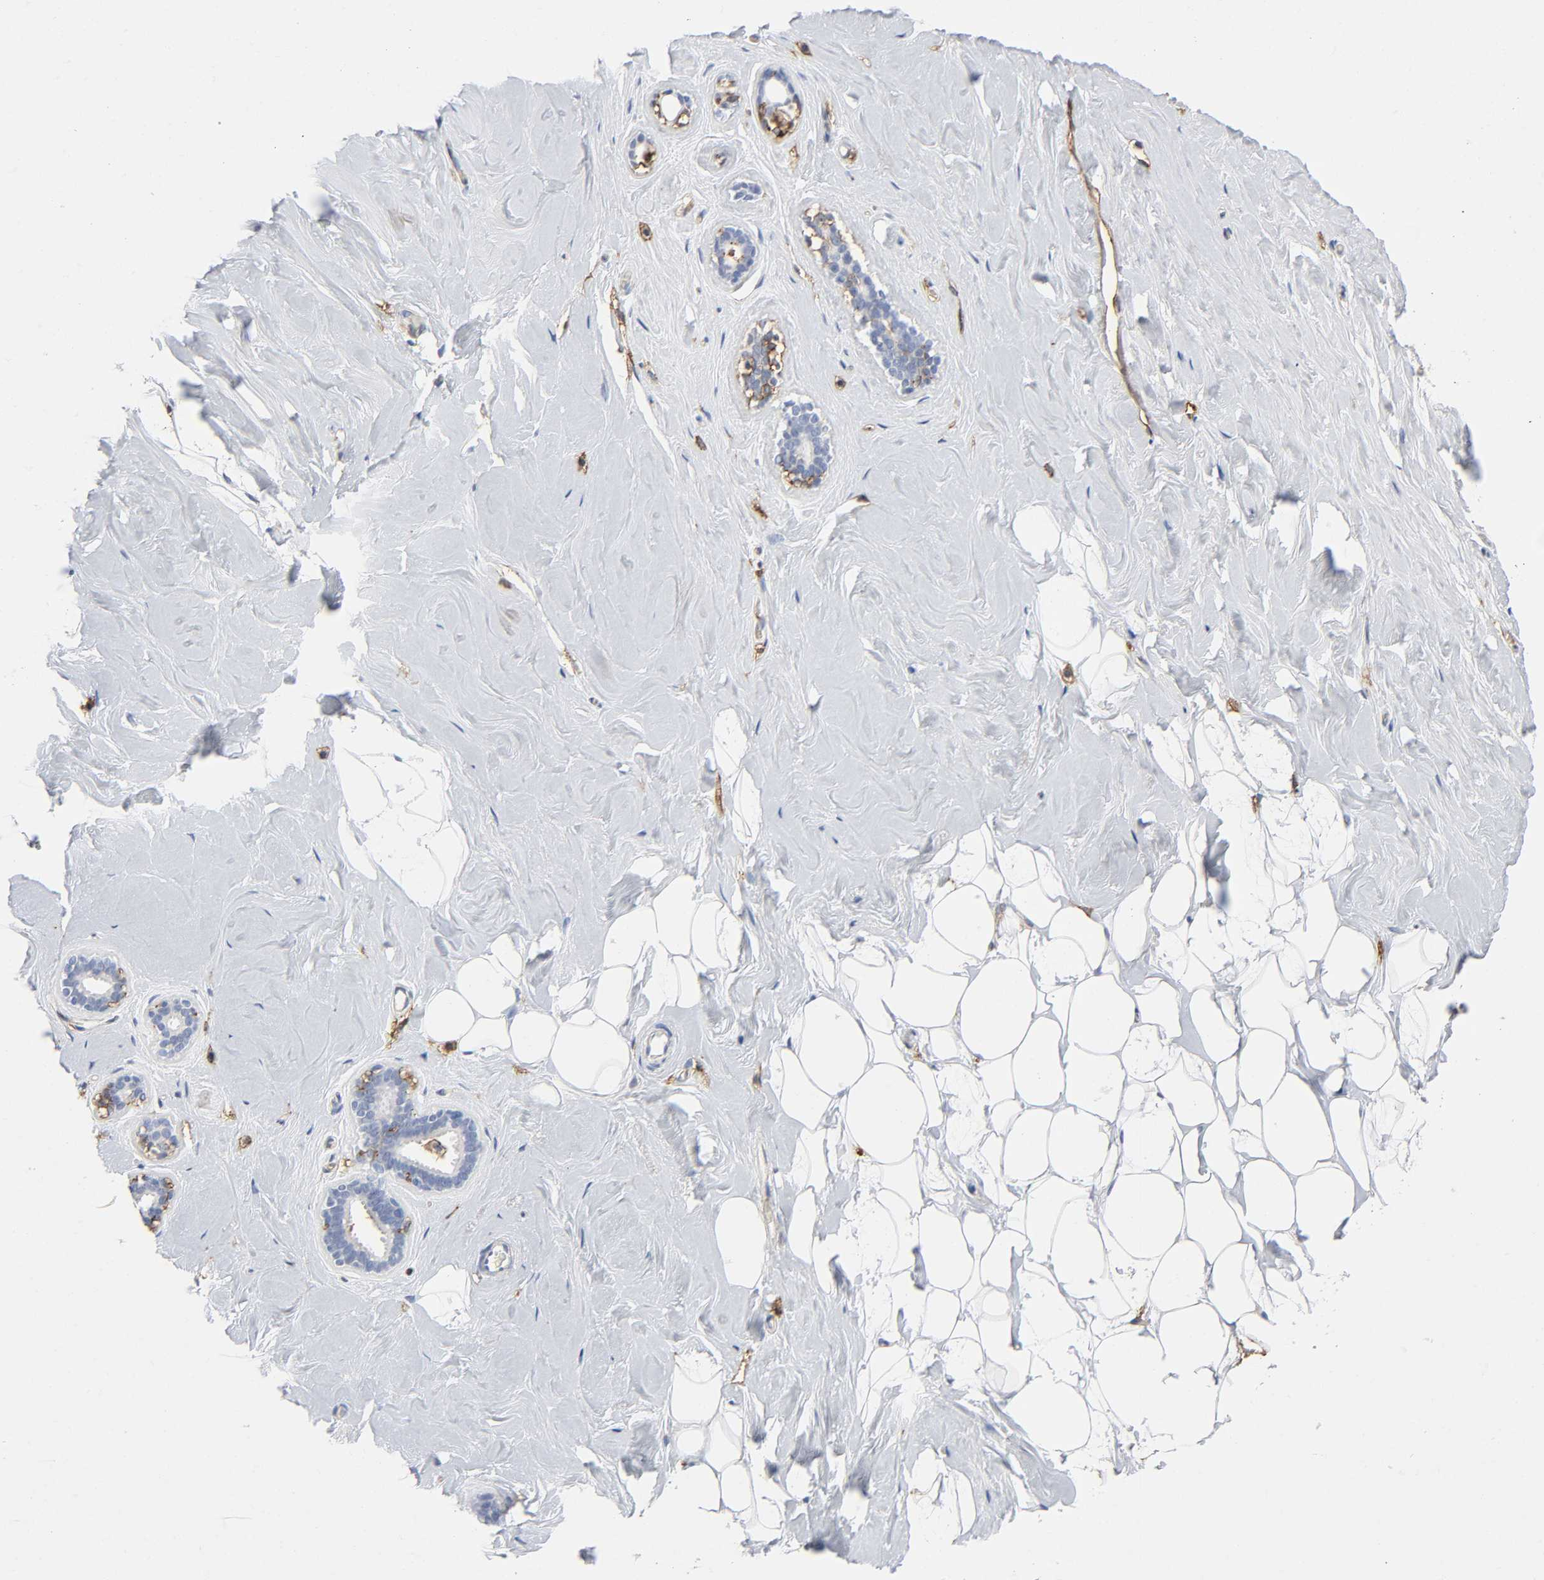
{"staining": {"intensity": "negative", "quantity": "none", "location": "none"}, "tissue": "breast", "cell_type": "Adipocytes", "image_type": "normal", "snomed": [{"axis": "morphology", "description": "Normal tissue, NOS"}, {"axis": "topography", "description": "Breast"}], "caption": "Immunohistochemistry image of normal human breast stained for a protein (brown), which exhibits no staining in adipocytes.", "gene": "LYN", "patient": {"sex": "female", "age": 75}}